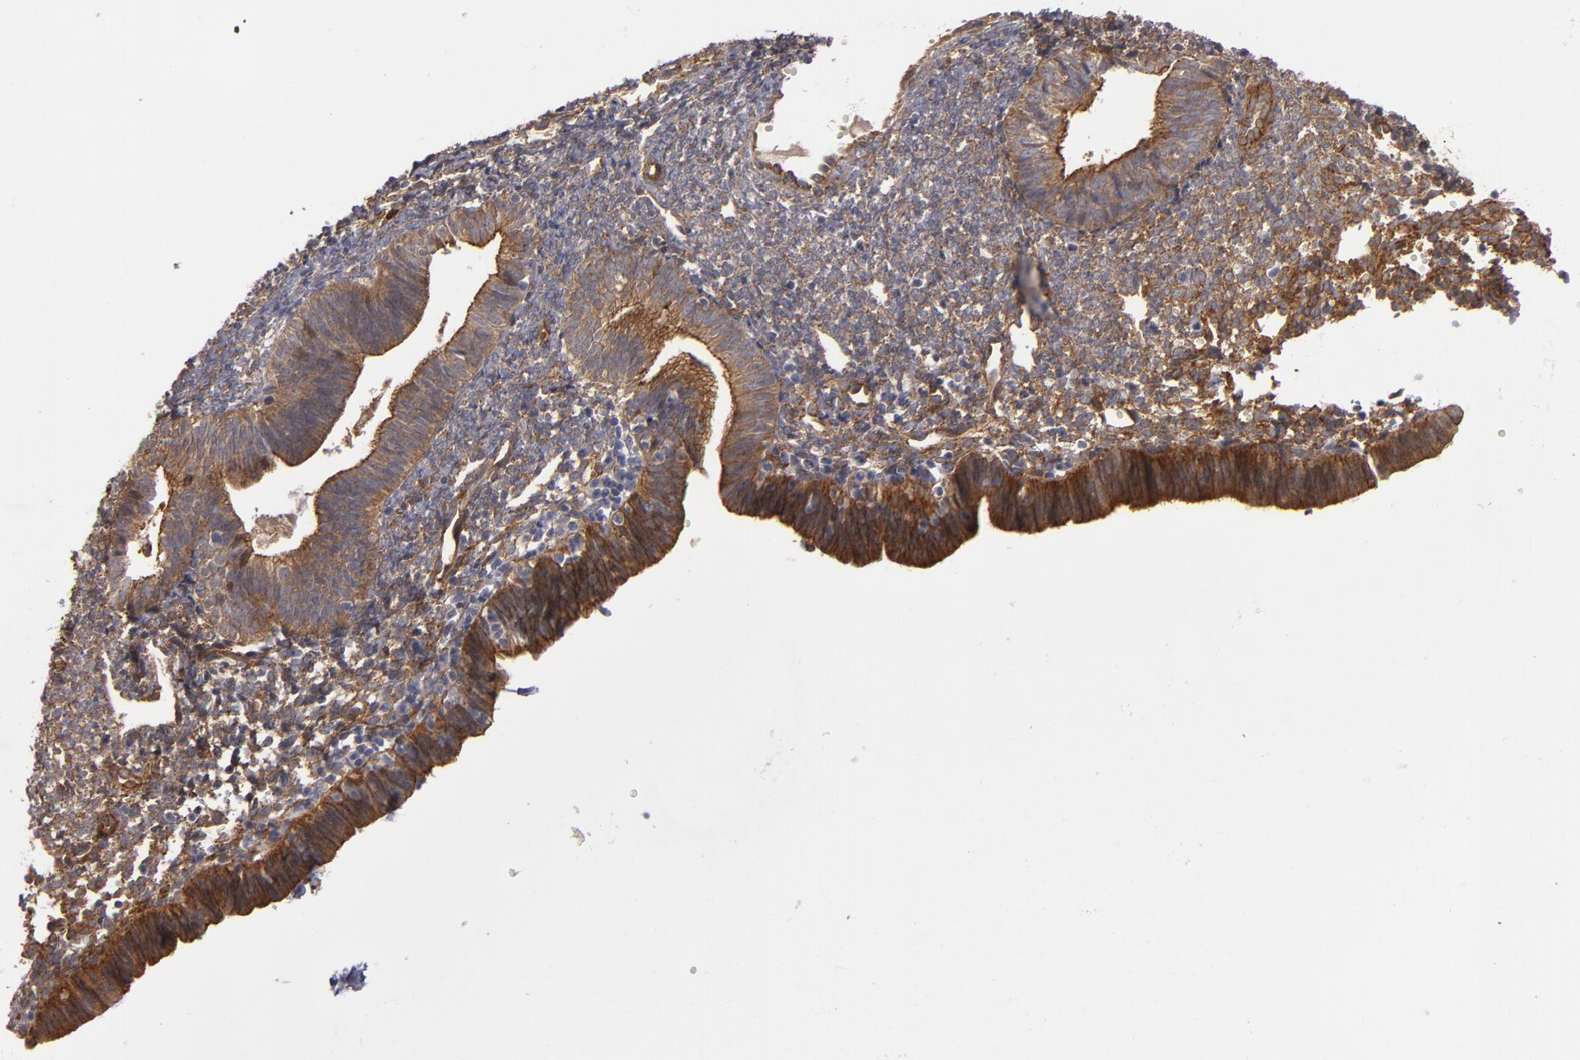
{"staining": {"intensity": "moderate", "quantity": ">75%", "location": "cytoplasmic/membranous"}, "tissue": "endometrium", "cell_type": "Cells in endometrial stroma", "image_type": "normal", "snomed": [{"axis": "morphology", "description": "Normal tissue, NOS"}, {"axis": "topography", "description": "Endometrium"}], "caption": "Immunohistochemistry (DAB (3,3'-diaminobenzidine)) staining of benign human endometrium demonstrates moderate cytoplasmic/membranous protein staining in approximately >75% of cells in endometrial stroma. (DAB (3,3'-diaminobenzidine) IHC with brightfield microscopy, high magnification).", "gene": "TJP1", "patient": {"sex": "female", "age": 61}}